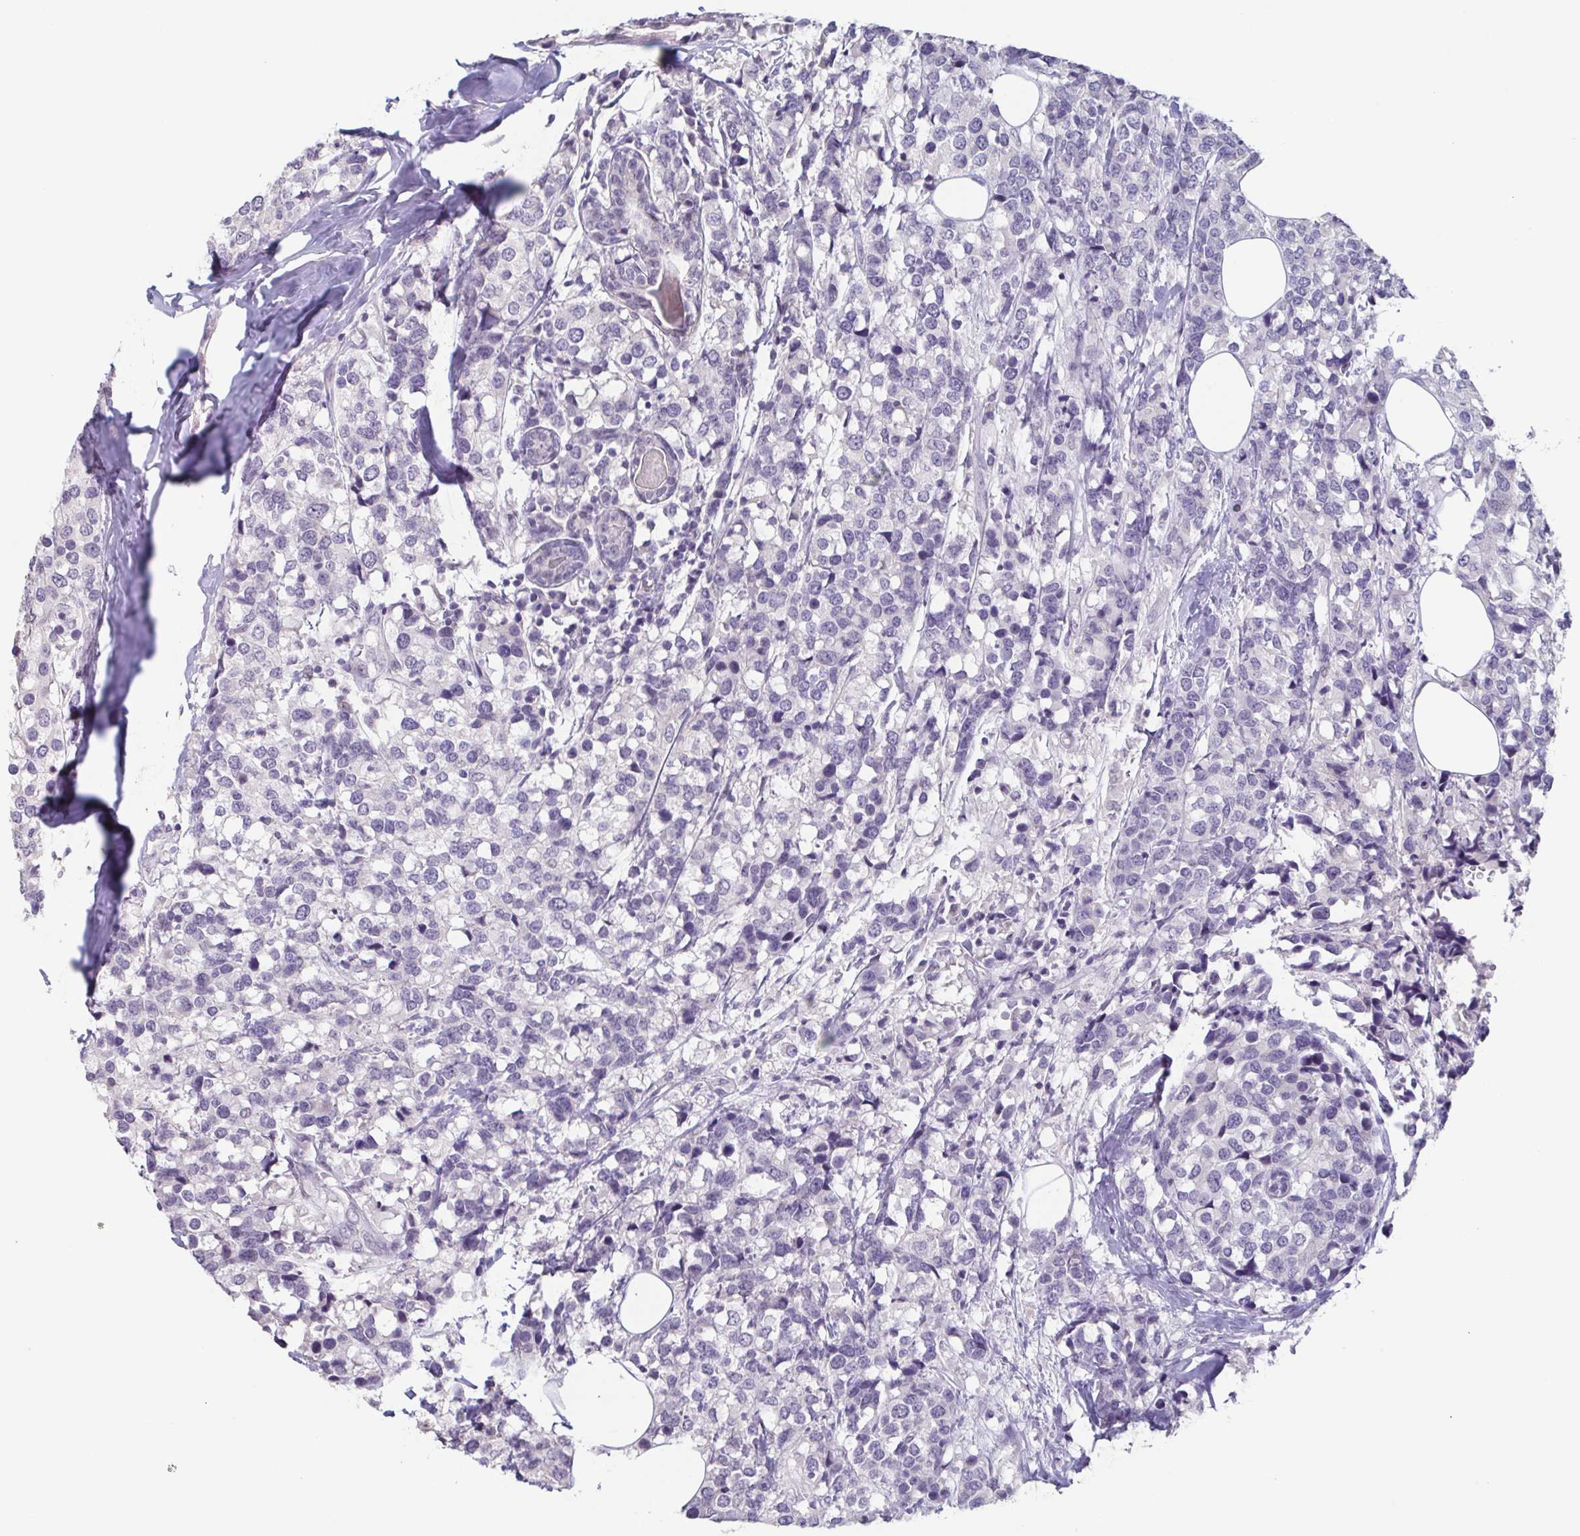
{"staining": {"intensity": "negative", "quantity": "none", "location": "none"}, "tissue": "breast cancer", "cell_type": "Tumor cells", "image_type": "cancer", "snomed": [{"axis": "morphology", "description": "Lobular carcinoma"}, {"axis": "topography", "description": "Breast"}], "caption": "Immunohistochemistry of lobular carcinoma (breast) exhibits no positivity in tumor cells. (DAB immunohistochemistry, high magnification).", "gene": "GHRL", "patient": {"sex": "female", "age": 59}}